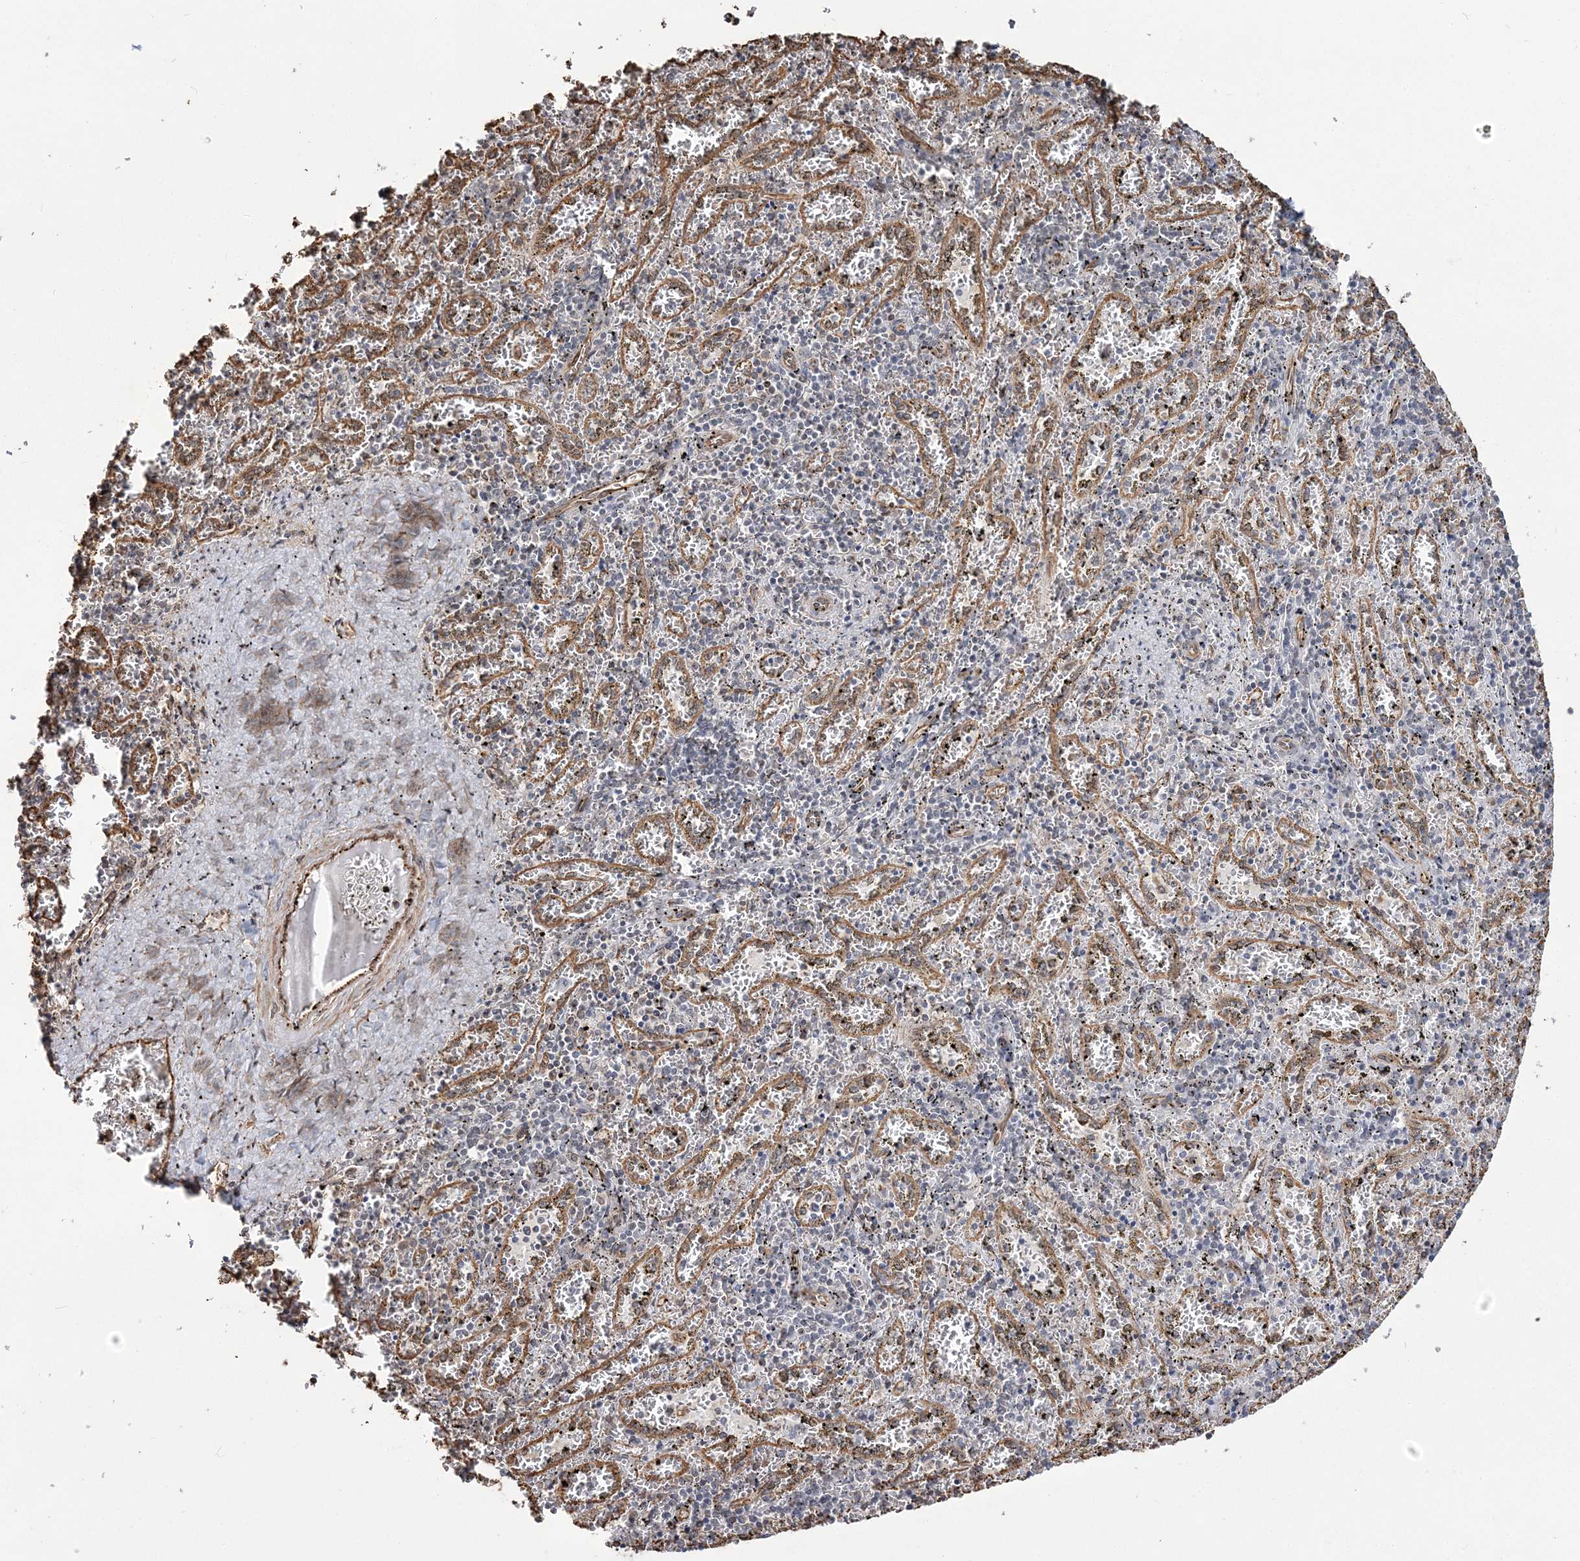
{"staining": {"intensity": "negative", "quantity": "none", "location": "none"}, "tissue": "spleen", "cell_type": "Cells in red pulp", "image_type": "normal", "snomed": [{"axis": "morphology", "description": "Normal tissue, NOS"}, {"axis": "topography", "description": "Spleen"}], "caption": "Immunohistochemistry (IHC) photomicrograph of benign spleen: human spleen stained with DAB shows no significant protein expression in cells in red pulp. (Immunohistochemistry, brightfield microscopy, high magnification).", "gene": "ATP11B", "patient": {"sex": "male", "age": 11}}